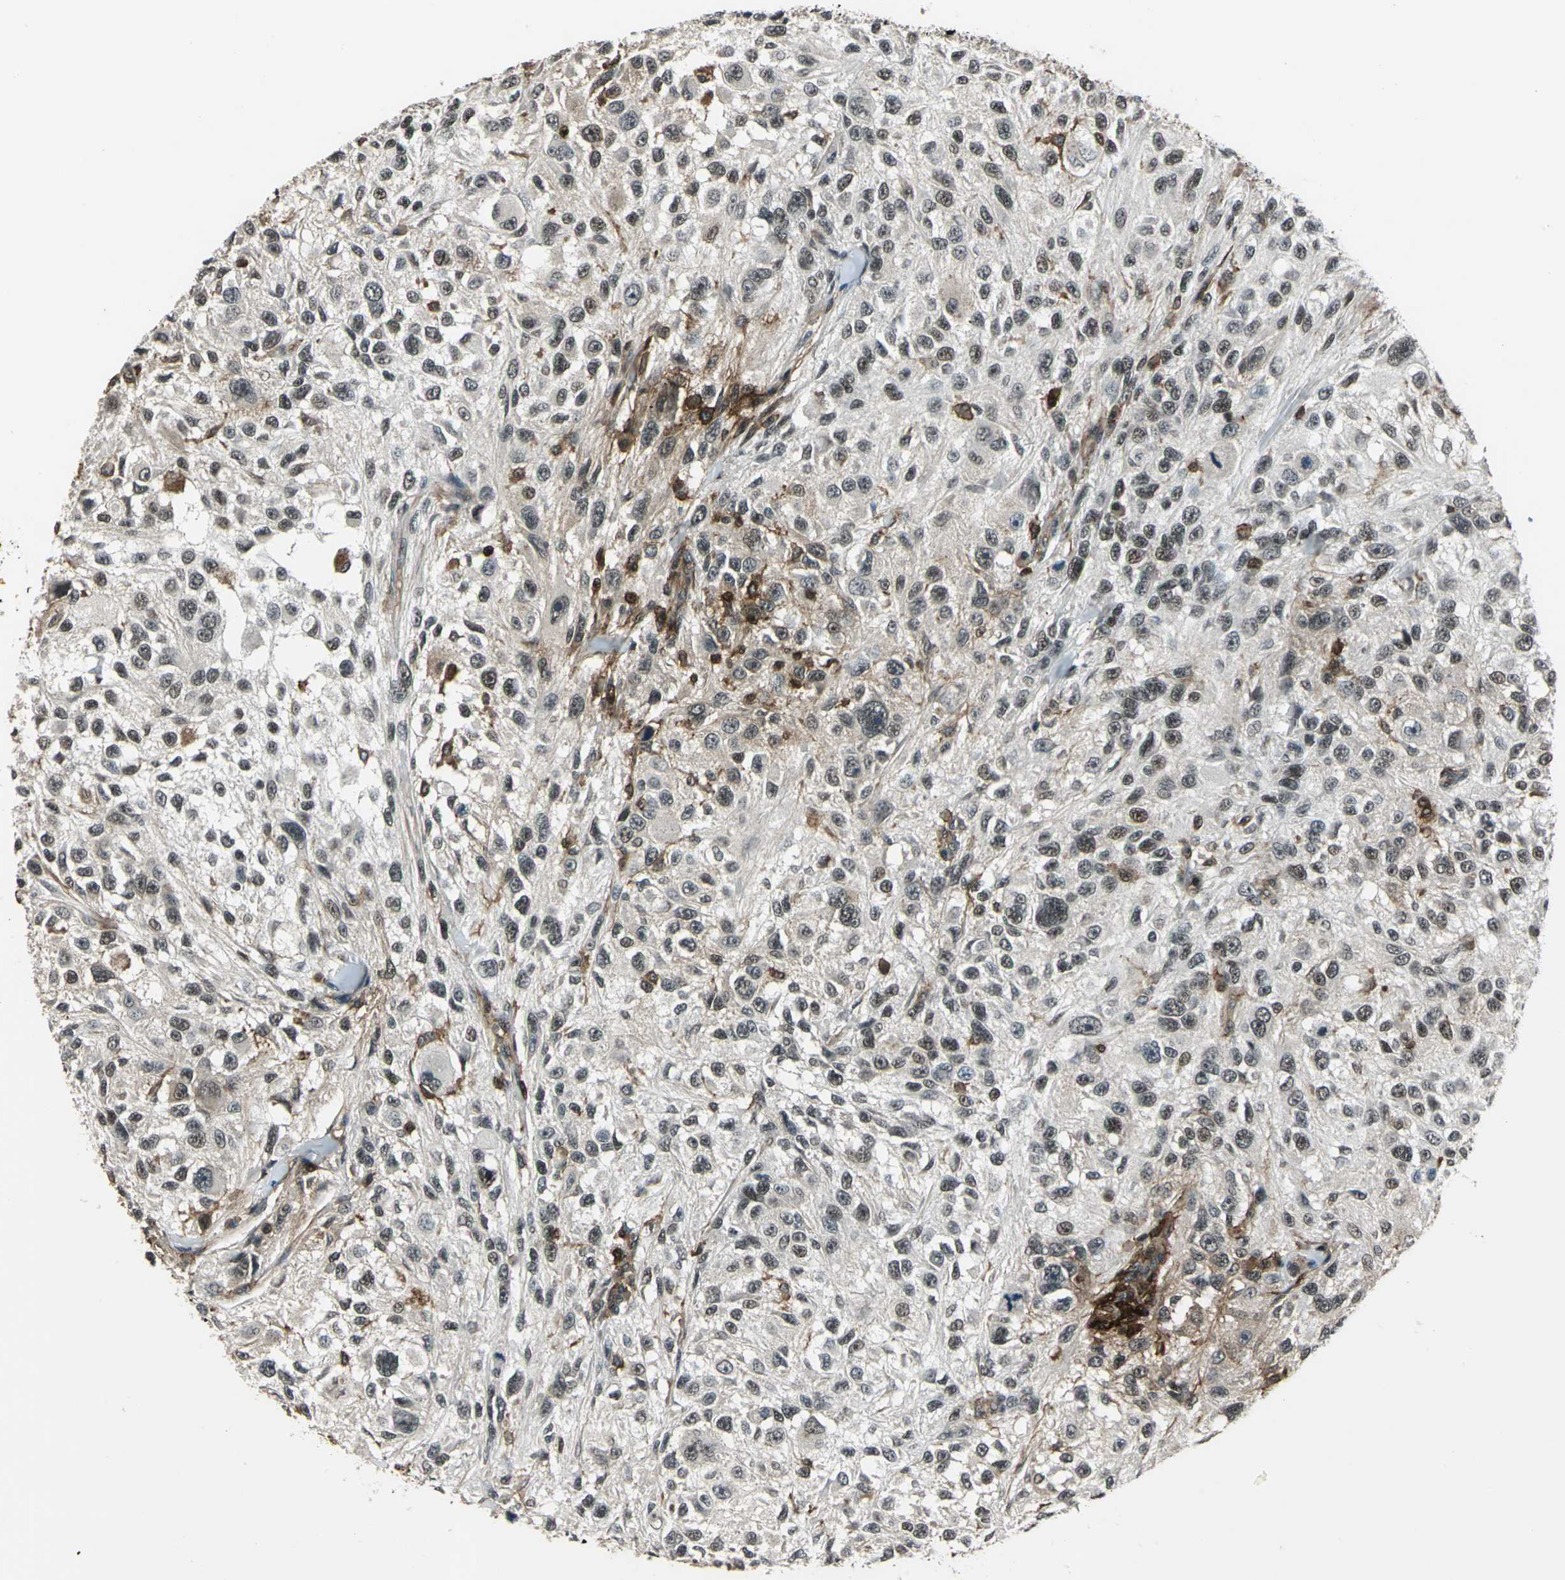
{"staining": {"intensity": "weak", "quantity": "25%-75%", "location": "nuclear"}, "tissue": "melanoma", "cell_type": "Tumor cells", "image_type": "cancer", "snomed": [{"axis": "morphology", "description": "Necrosis, NOS"}, {"axis": "morphology", "description": "Malignant melanoma, NOS"}, {"axis": "topography", "description": "Skin"}], "caption": "Malignant melanoma tissue reveals weak nuclear positivity in approximately 25%-75% of tumor cells", "gene": "NR2C2", "patient": {"sex": "female", "age": 87}}